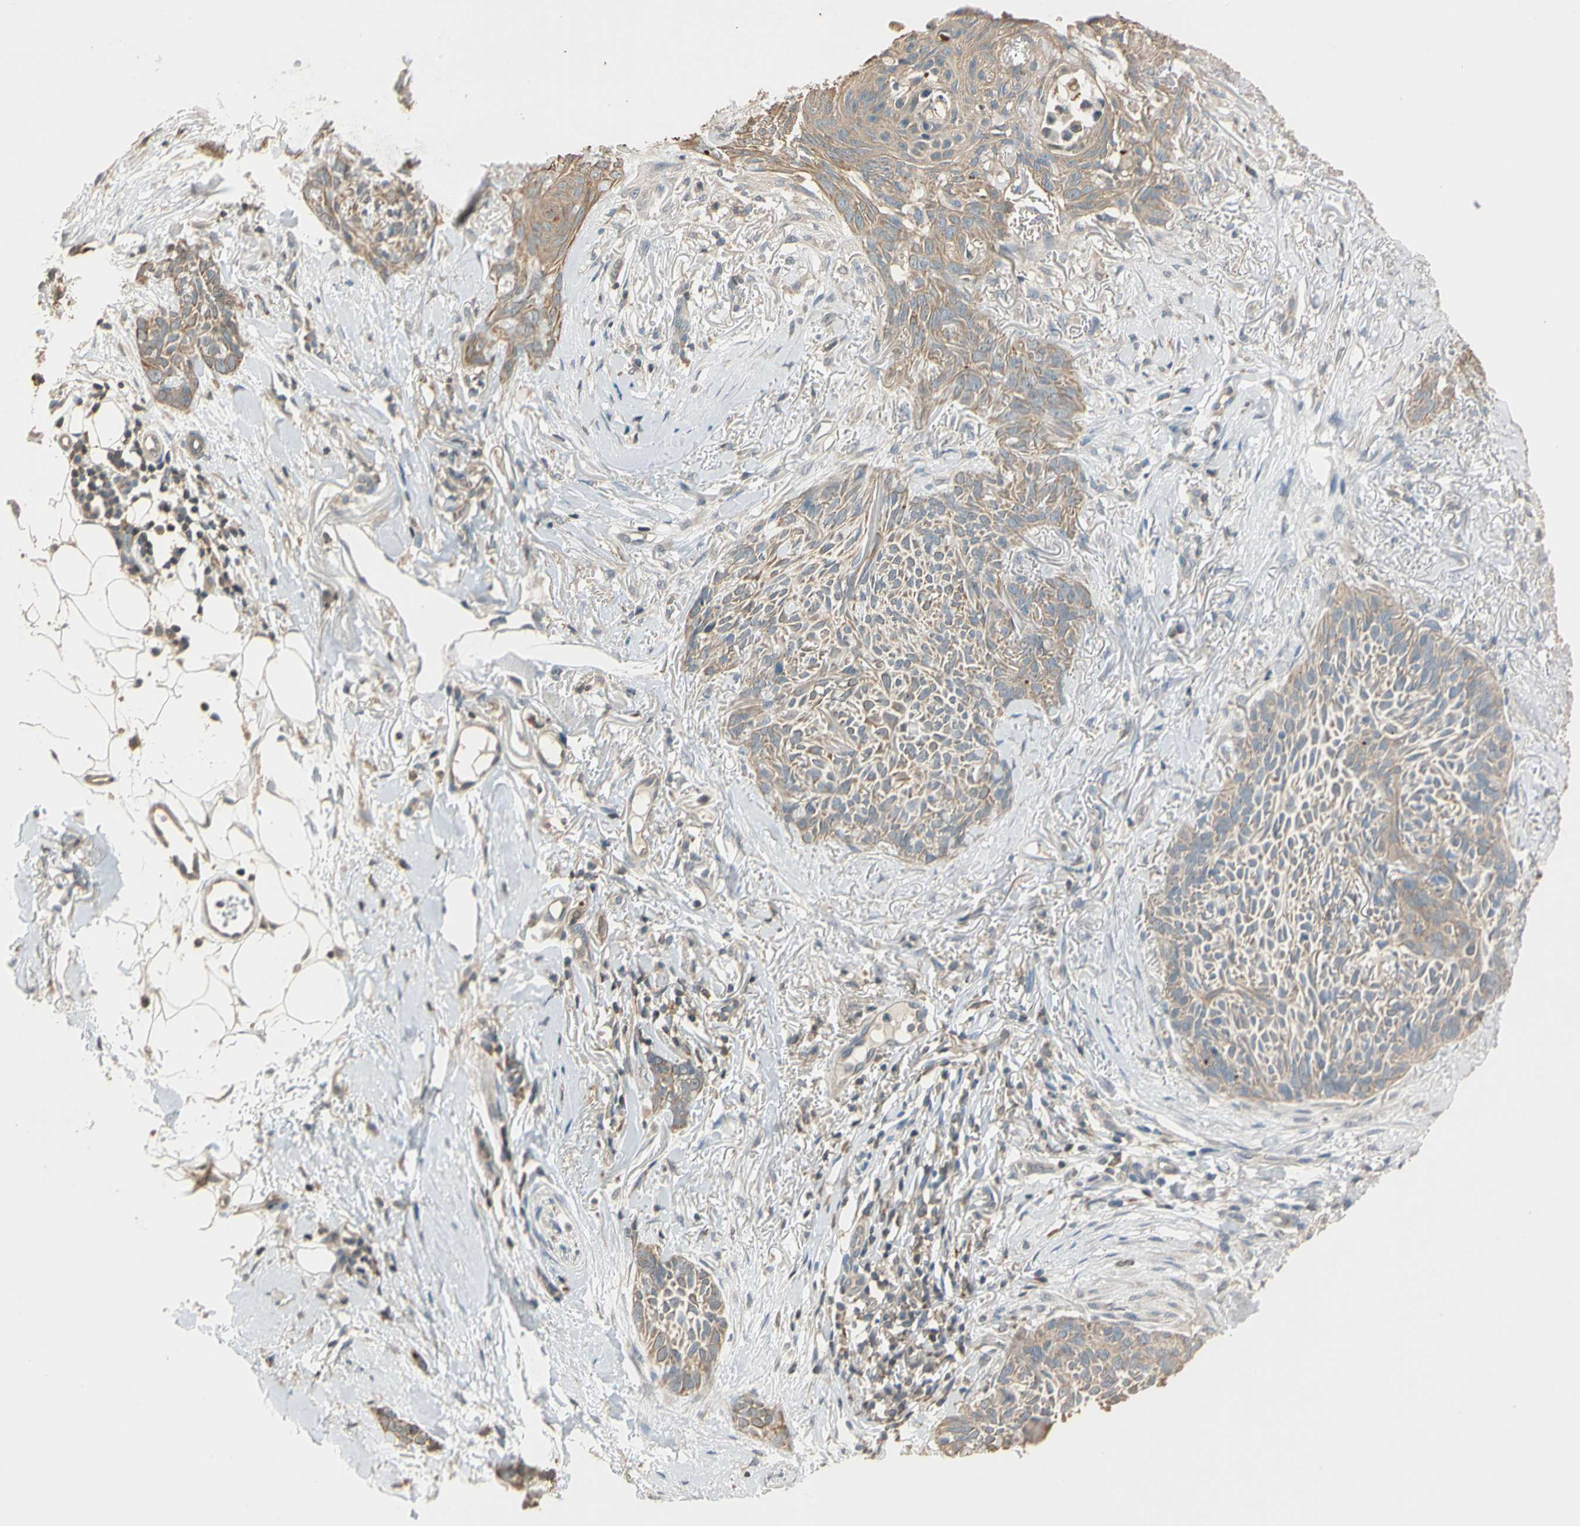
{"staining": {"intensity": "moderate", "quantity": ">75%", "location": "cytoplasmic/membranous"}, "tissue": "skin cancer", "cell_type": "Tumor cells", "image_type": "cancer", "snomed": [{"axis": "morphology", "description": "Basal cell carcinoma"}, {"axis": "topography", "description": "Skin"}], "caption": "The histopathology image reveals staining of skin cancer, revealing moderate cytoplasmic/membranous protein expression (brown color) within tumor cells. The staining was performed using DAB (3,3'-diaminobenzidine) to visualize the protein expression in brown, while the nuclei were stained in blue with hematoxylin (Magnification: 20x).", "gene": "MAP3K7", "patient": {"sex": "female", "age": 84}}